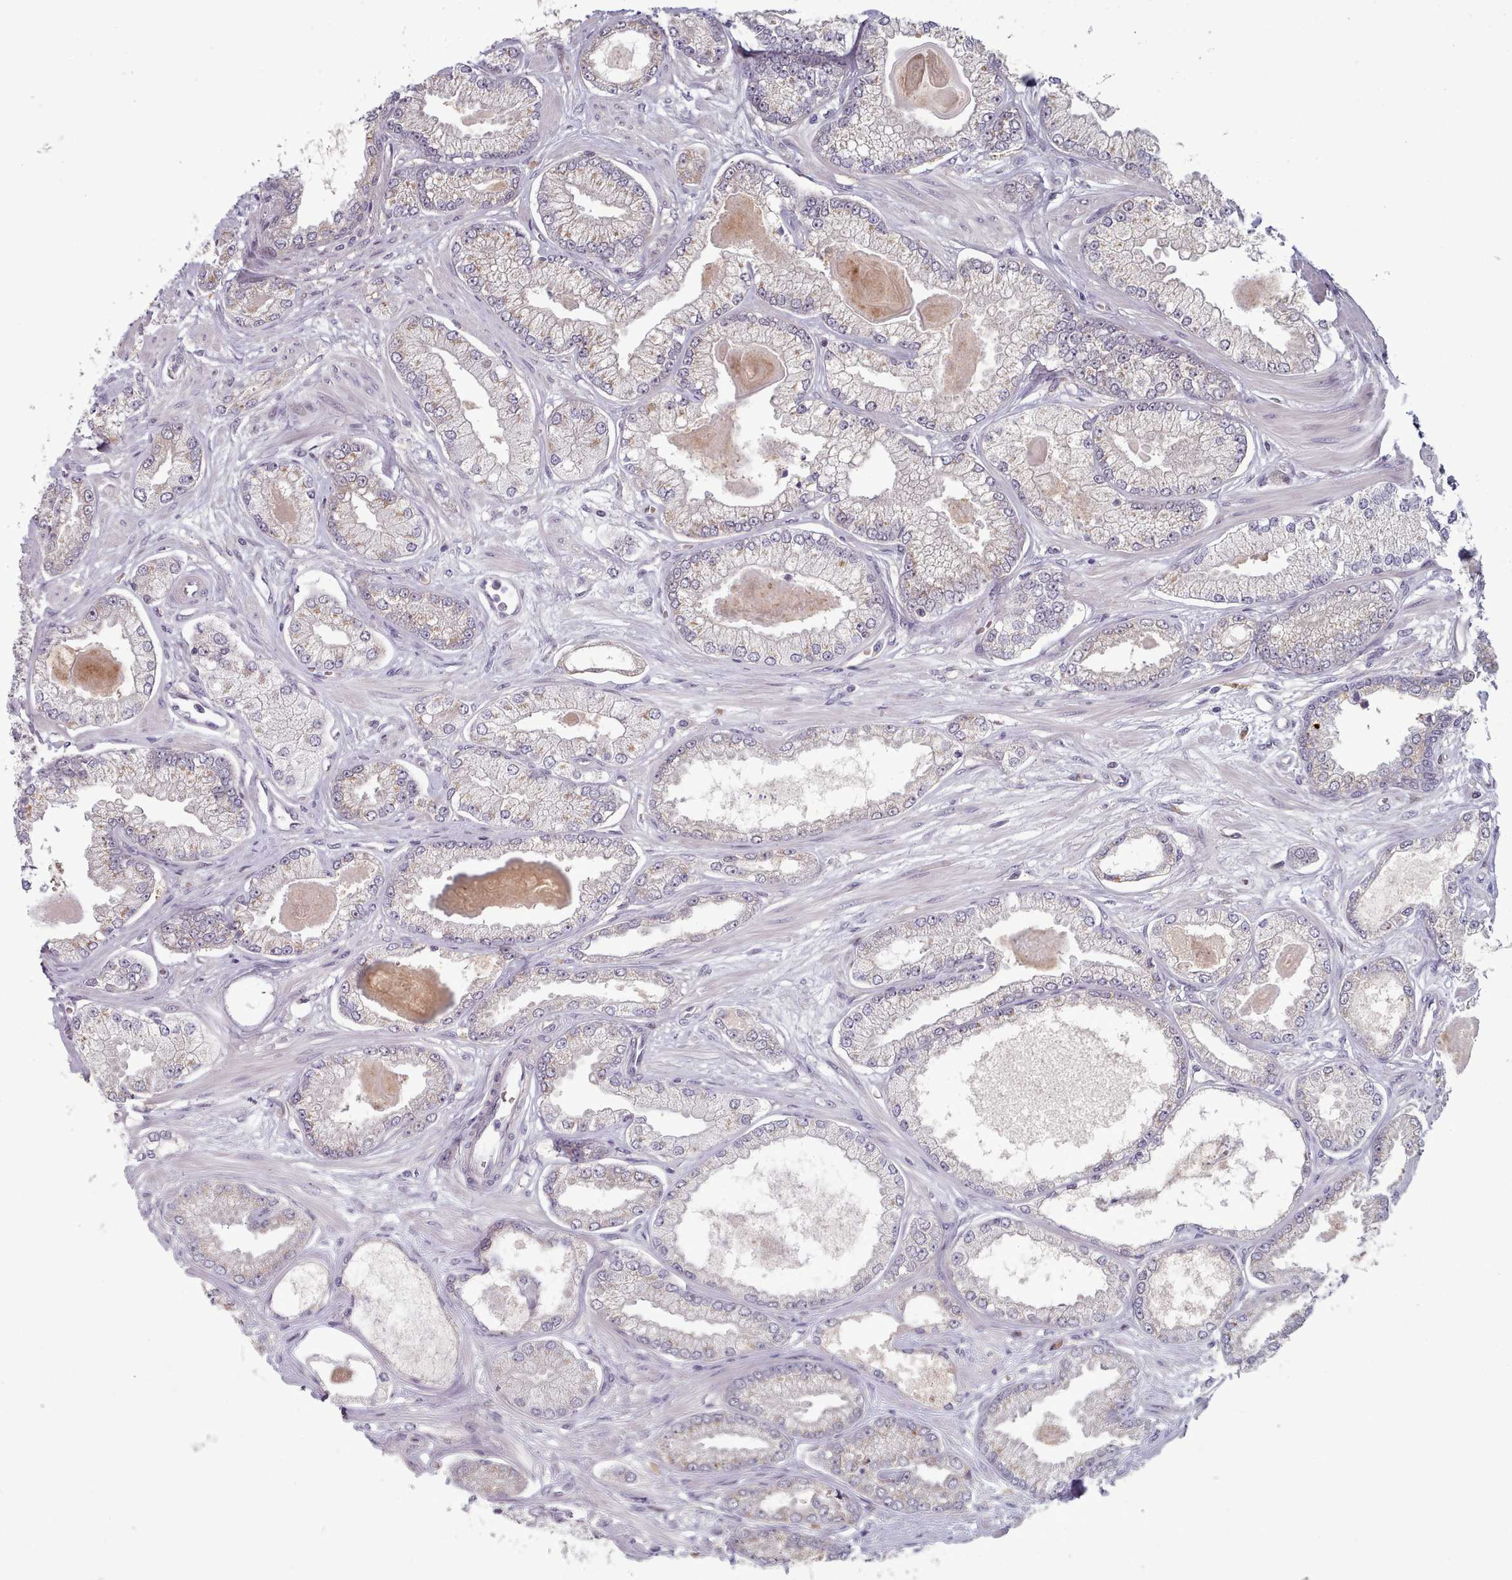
{"staining": {"intensity": "negative", "quantity": "none", "location": "none"}, "tissue": "prostate cancer", "cell_type": "Tumor cells", "image_type": "cancer", "snomed": [{"axis": "morphology", "description": "Adenocarcinoma, Low grade"}, {"axis": "topography", "description": "Prostate"}], "caption": "Protein analysis of prostate cancer (low-grade adenocarcinoma) displays no significant staining in tumor cells.", "gene": "CLNS1A", "patient": {"sex": "male", "age": 64}}